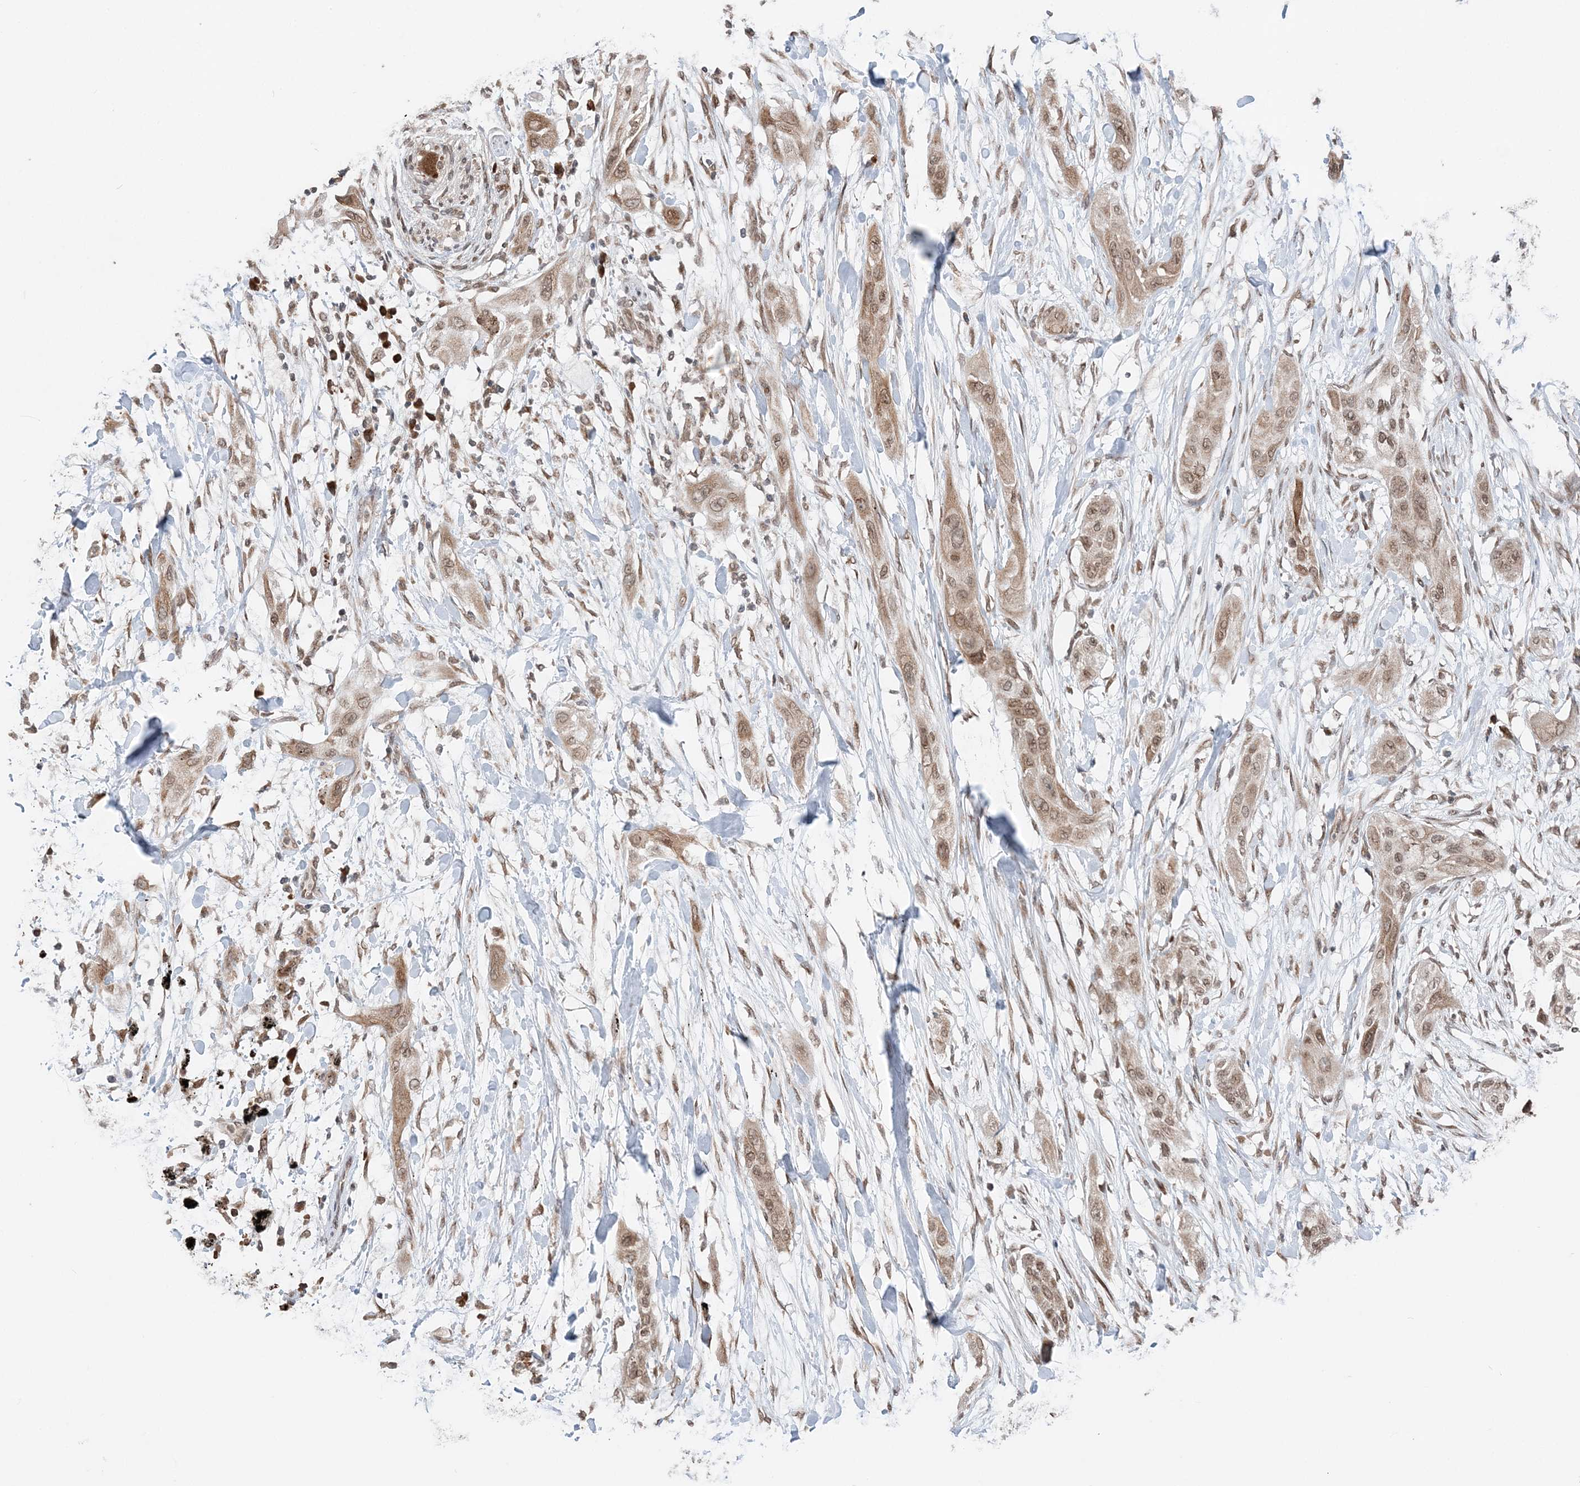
{"staining": {"intensity": "weak", "quantity": ">75%", "location": "cytoplasmic/membranous,nuclear"}, "tissue": "lung cancer", "cell_type": "Tumor cells", "image_type": "cancer", "snomed": [{"axis": "morphology", "description": "Squamous cell carcinoma, NOS"}, {"axis": "topography", "description": "Lung"}], "caption": "Immunohistochemical staining of human lung cancer (squamous cell carcinoma) displays low levels of weak cytoplasmic/membranous and nuclear protein positivity in approximately >75% of tumor cells.", "gene": "TMED10", "patient": {"sex": "female", "age": 47}}